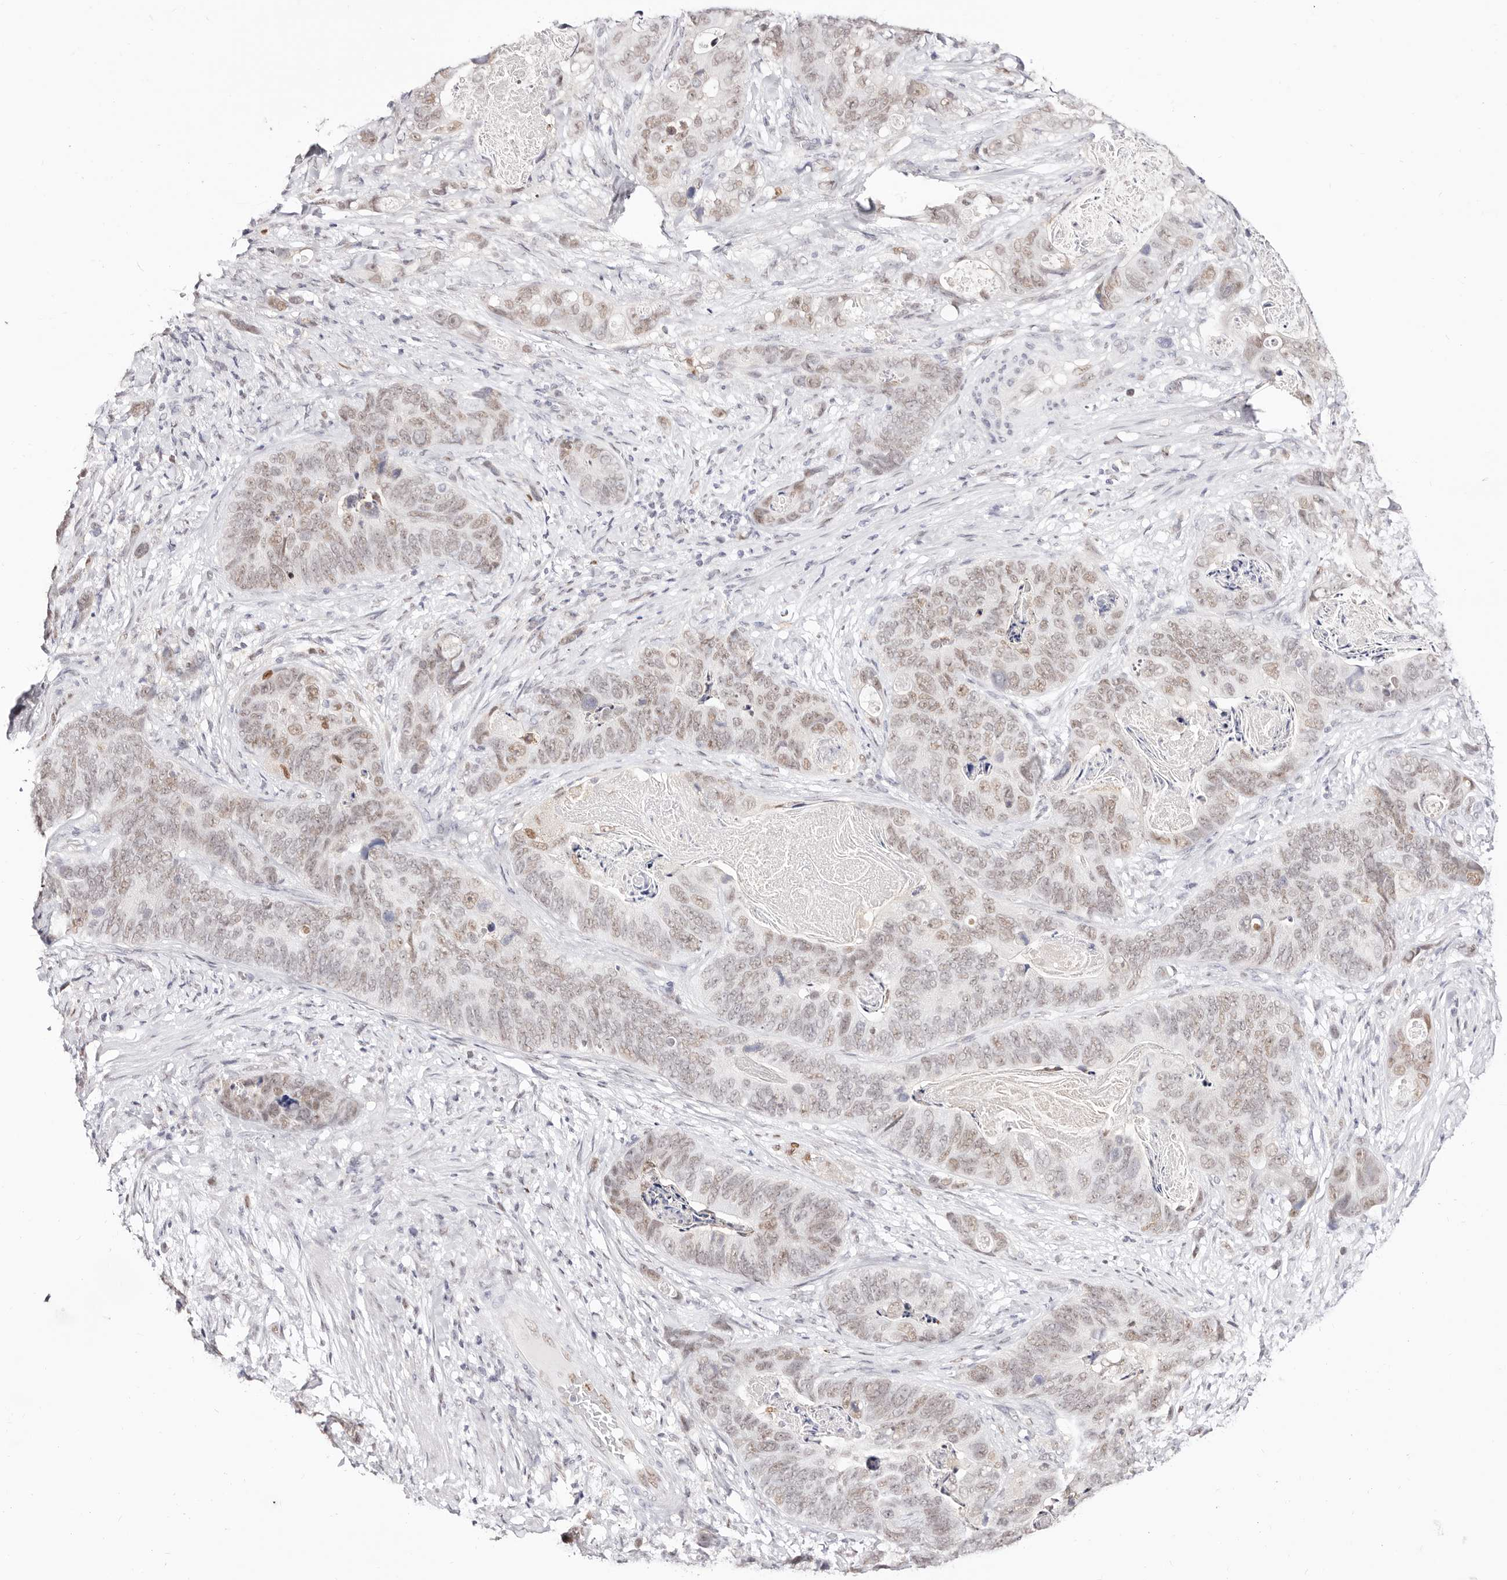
{"staining": {"intensity": "weak", "quantity": ">75%", "location": "nuclear"}, "tissue": "stomach cancer", "cell_type": "Tumor cells", "image_type": "cancer", "snomed": [{"axis": "morphology", "description": "Normal tissue, NOS"}, {"axis": "morphology", "description": "Adenocarcinoma, NOS"}, {"axis": "topography", "description": "Stomach"}], "caption": "Tumor cells exhibit low levels of weak nuclear staining in approximately >75% of cells in human adenocarcinoma (stomach).", "gene": "TKT", "patient": {"sex": "female", "age": 89}}